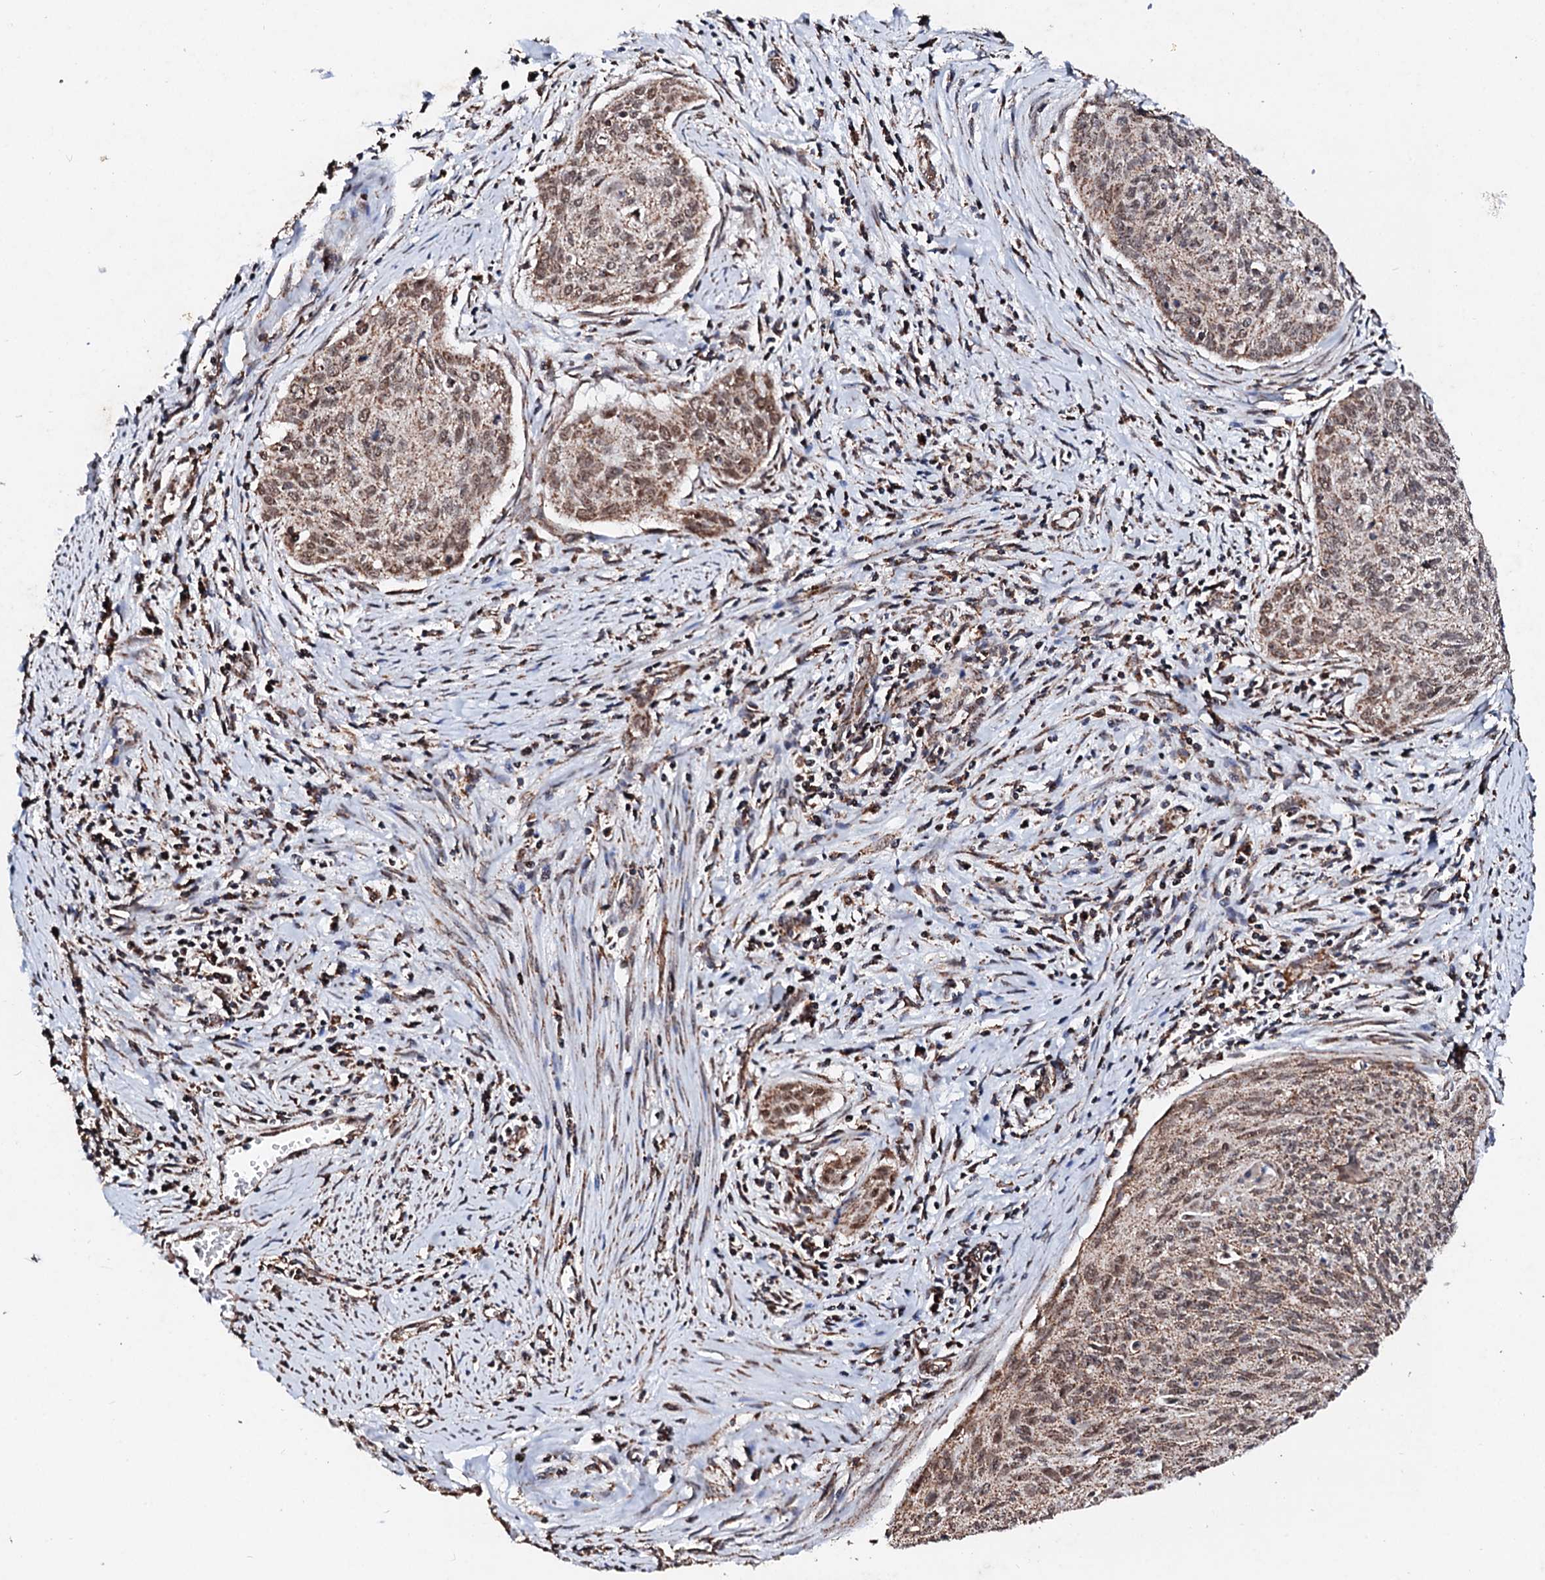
{"staining": {"intensity": "moderate", "quantity": ">75%", "location": "cytoplasmic/membranous"}, "tissue": "cervical cancer", "cell_type": "Tumor cells", "image_type": "cancer", "snomed": [{"axis": "morphology", "description": "Squamous cell carcinoma, NOS"}, {"axis": "topography", "description": "Cervix"}], "caption": "Approximately >75% of tumor cells in human cervical cancer (squamous cell carcinoma) exhibit moderate cytoplasmic/membranous protein staining as visualized by brown immunohistochemical staining.", "gene": "SECISBP2L", "patient": {"sex": "female", "age": 55}}